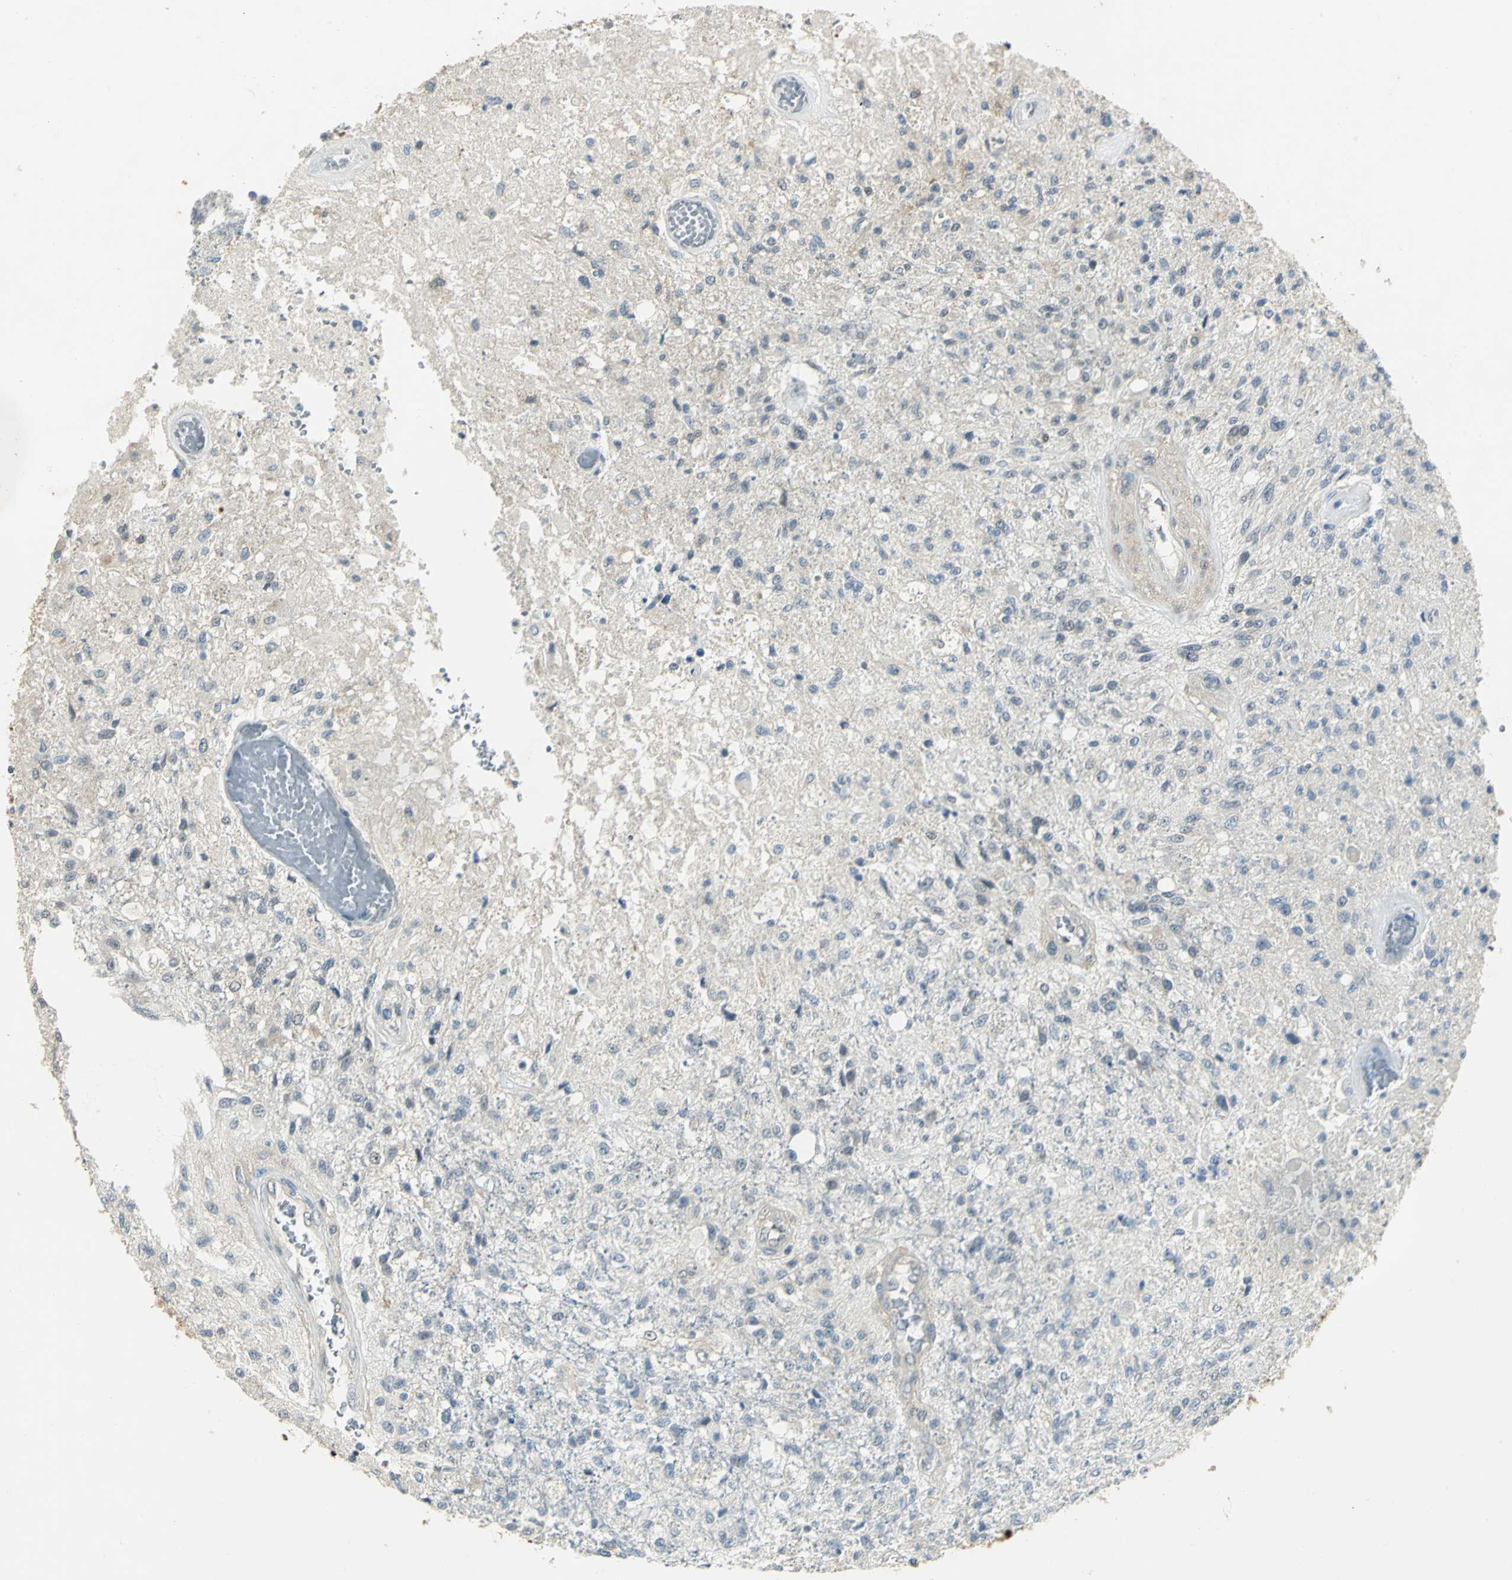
{"staining": {"intensity": "negative", "quantity": "none", "location": "none"}, "tissue": "glioma", "cell_type": "Tumor cells", "image_type": "cancer", "snomed": [{"axis": "morphology", "description": "Normal tissue, NOS"}, {"axis": "morphology", "description": "Glioma, malignant, High grade"}, {"axis": "topography", "description": "Cerebral cortex"}], "caption": "Immunohistochemistry micrograph of neoplastic tissue: human glioma stained with DAB exhibits no significant protein staining in tumor cells.", "gene": "DDX5", "patient": {"sex": "male", "age": 77}}